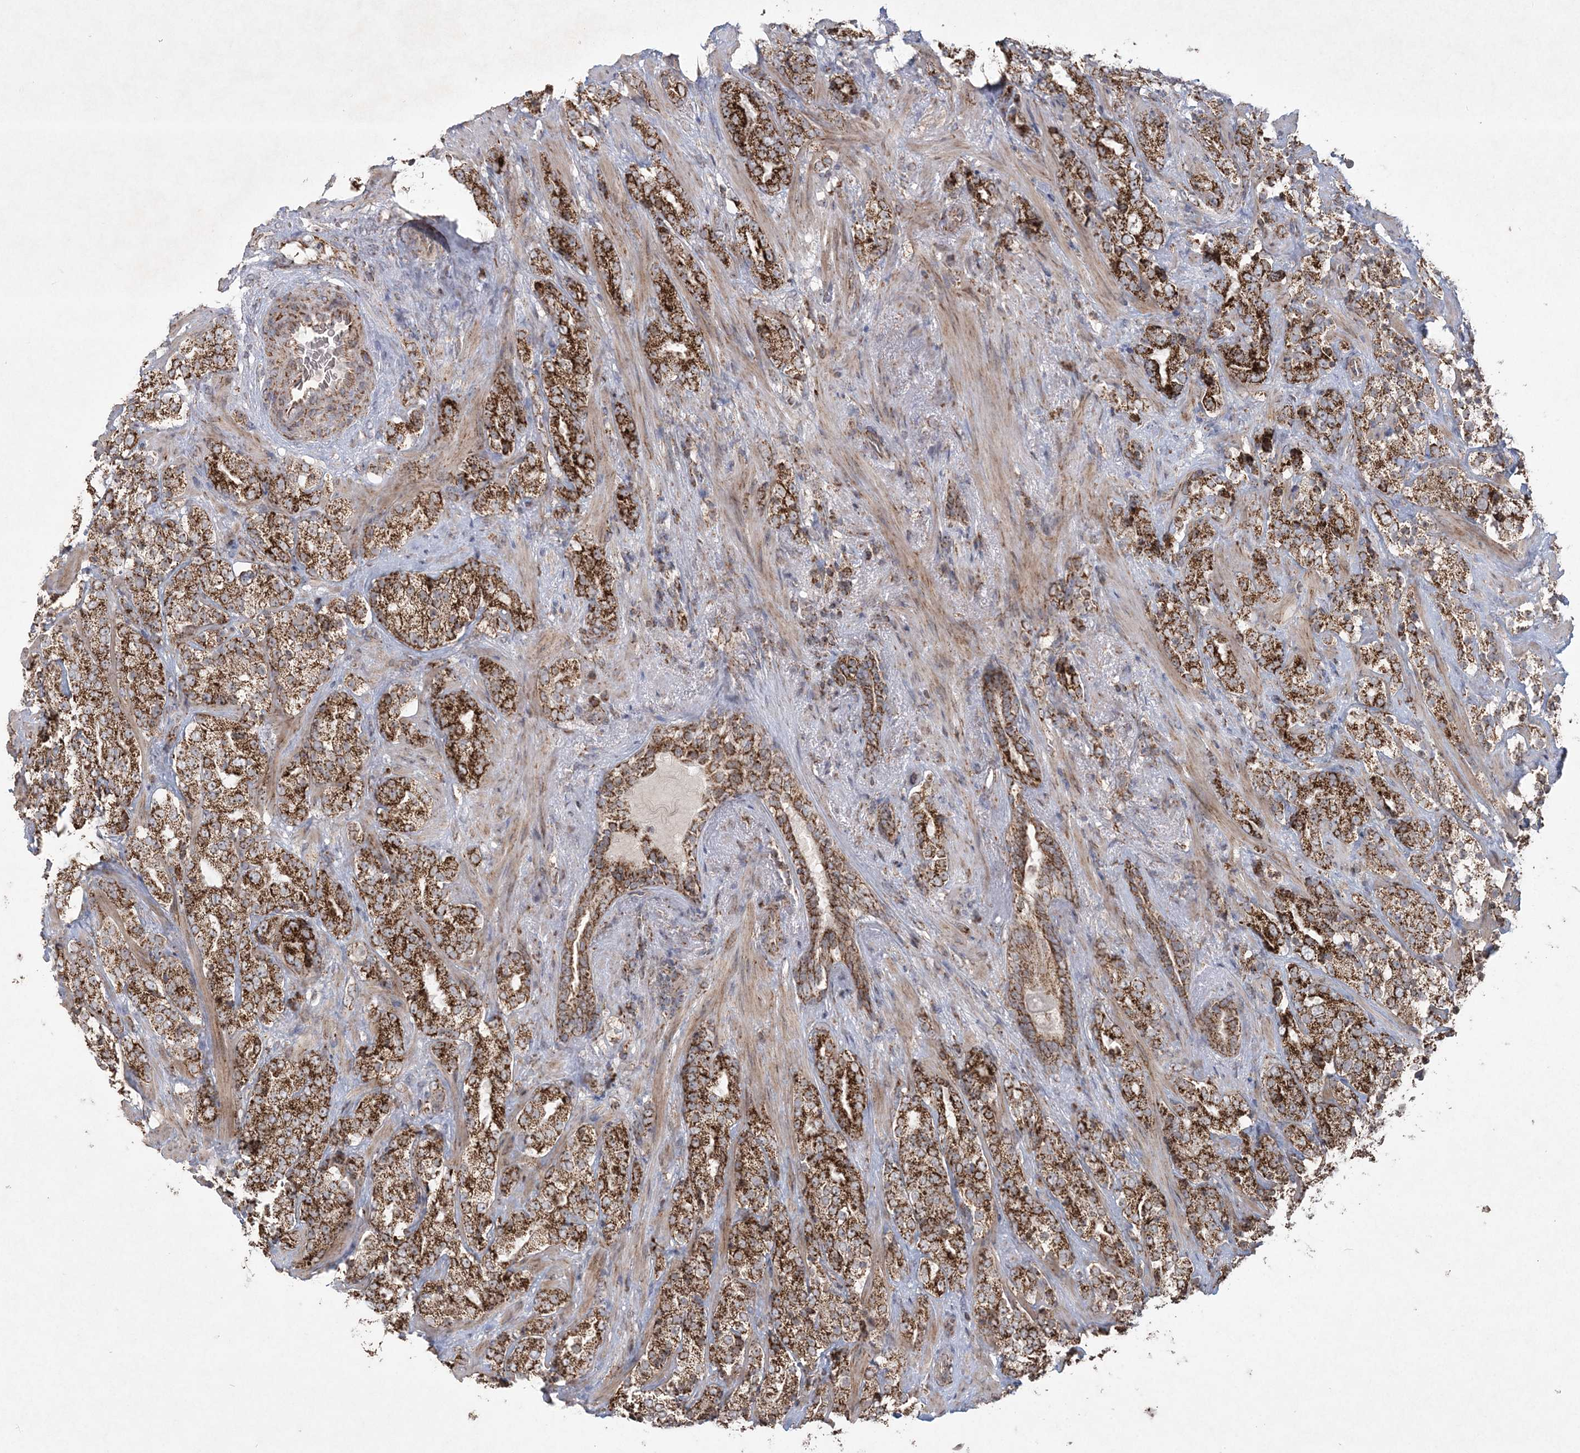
{"staining": {"intensity": "strong", "quantity": ">75%", "location": "cytoplasmic/membranous"}, "tissue": "prostate cancer", "cell_type": "Tumor cells", "image_type": "cancer", "snomed": [{"axis": "morphology", "description": "Adenocarcinoma, High grade"}, {"axis": "topography", "description": "Prostate"}], "caption": "Strong cytoplasmic/membranous positivity is present in about >75% of tumor cells in adenocarcinoma (high-grade) (prostate). Using DAB (3,3'-diaminobenzidine) (brown) and hematoxylin (blue) stains, captured at high magnification using brightfield microscopy.", "gene": "LRPPRC", "patient": {"sex": "male", "age": 71}}